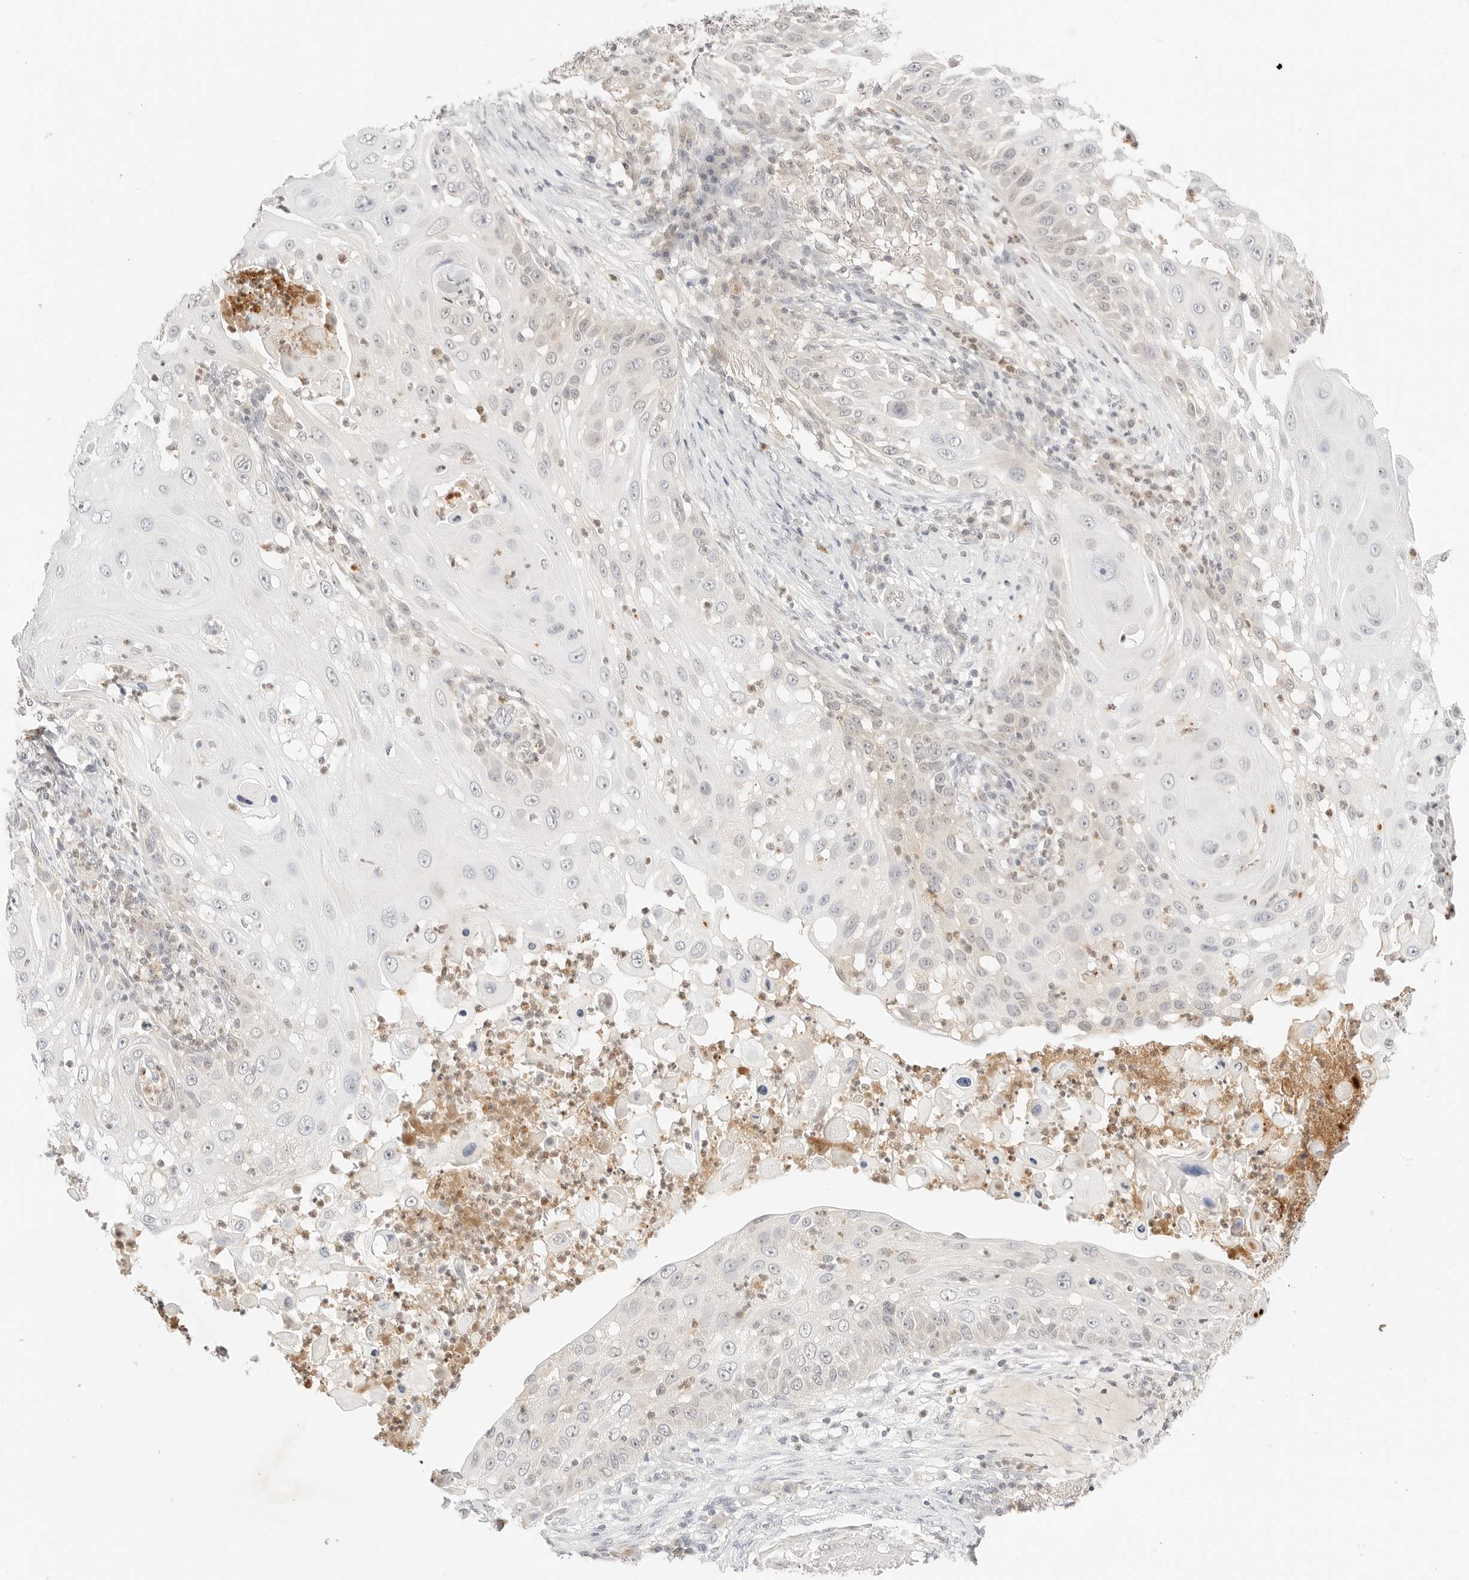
{"staining": {"intensity": "weak", "quantity": "25%-75%", "location": "cytoplasmic/membranous"}, "tissue": "skin cancer", "cell_type": "Tumor cells", "image_type": "cancer", "snomed": [{"axis": "morphology", "description": "Squamous cell carcinoma, NOS"}, {"axis": "topography", "description": "Skin"}], "caption": "IHC (DAB) staining of skin squamous cell carcinoma displays weak cytoplasmic/membranous protein positivity in about 25%-75% of tumor cells. The staining is performed using DAB (3,3'-diaminobenzidine) brown chromogen to label protein expression. The nuclei are counter-stained blue using hematoxylin.", "gene": "GNAS", "patient": {"sex": "female", "age": 44}}